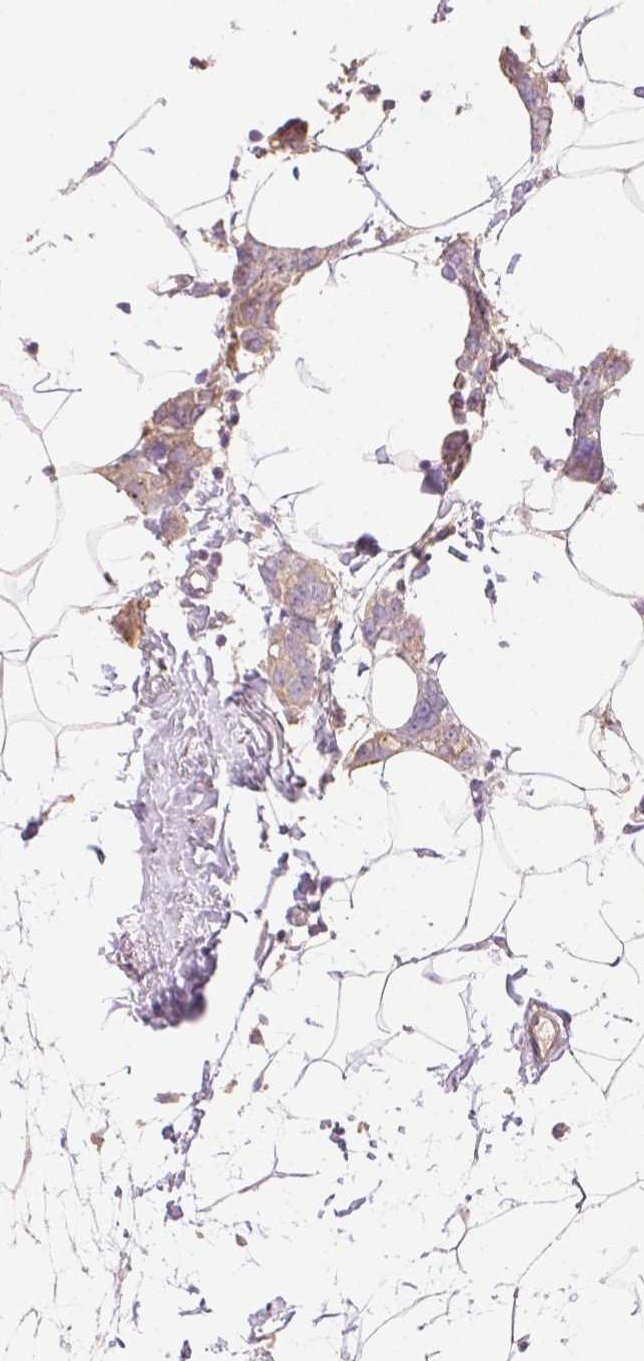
{"staining": {"intensity": "weak", "quantity": "25%-75%", "location": "cytoplasmic/membranous"}, "tissue": "breast cancer", "cell_type": "Tumor cells", "image_type": "cancer", "snomed": [{"axis": "morphology", "description": "Duct carcinoma"}, {"axis": "topography", "description": "Breast"}], "caption": "This is an image of immunohistochemistry (IHC) staining of breast cancer, which shows weak staining in the cytoplasmic/membranous of tumor cells.", "gene": "LYZL6", "patient": {"sex": "female", "age": 40}}